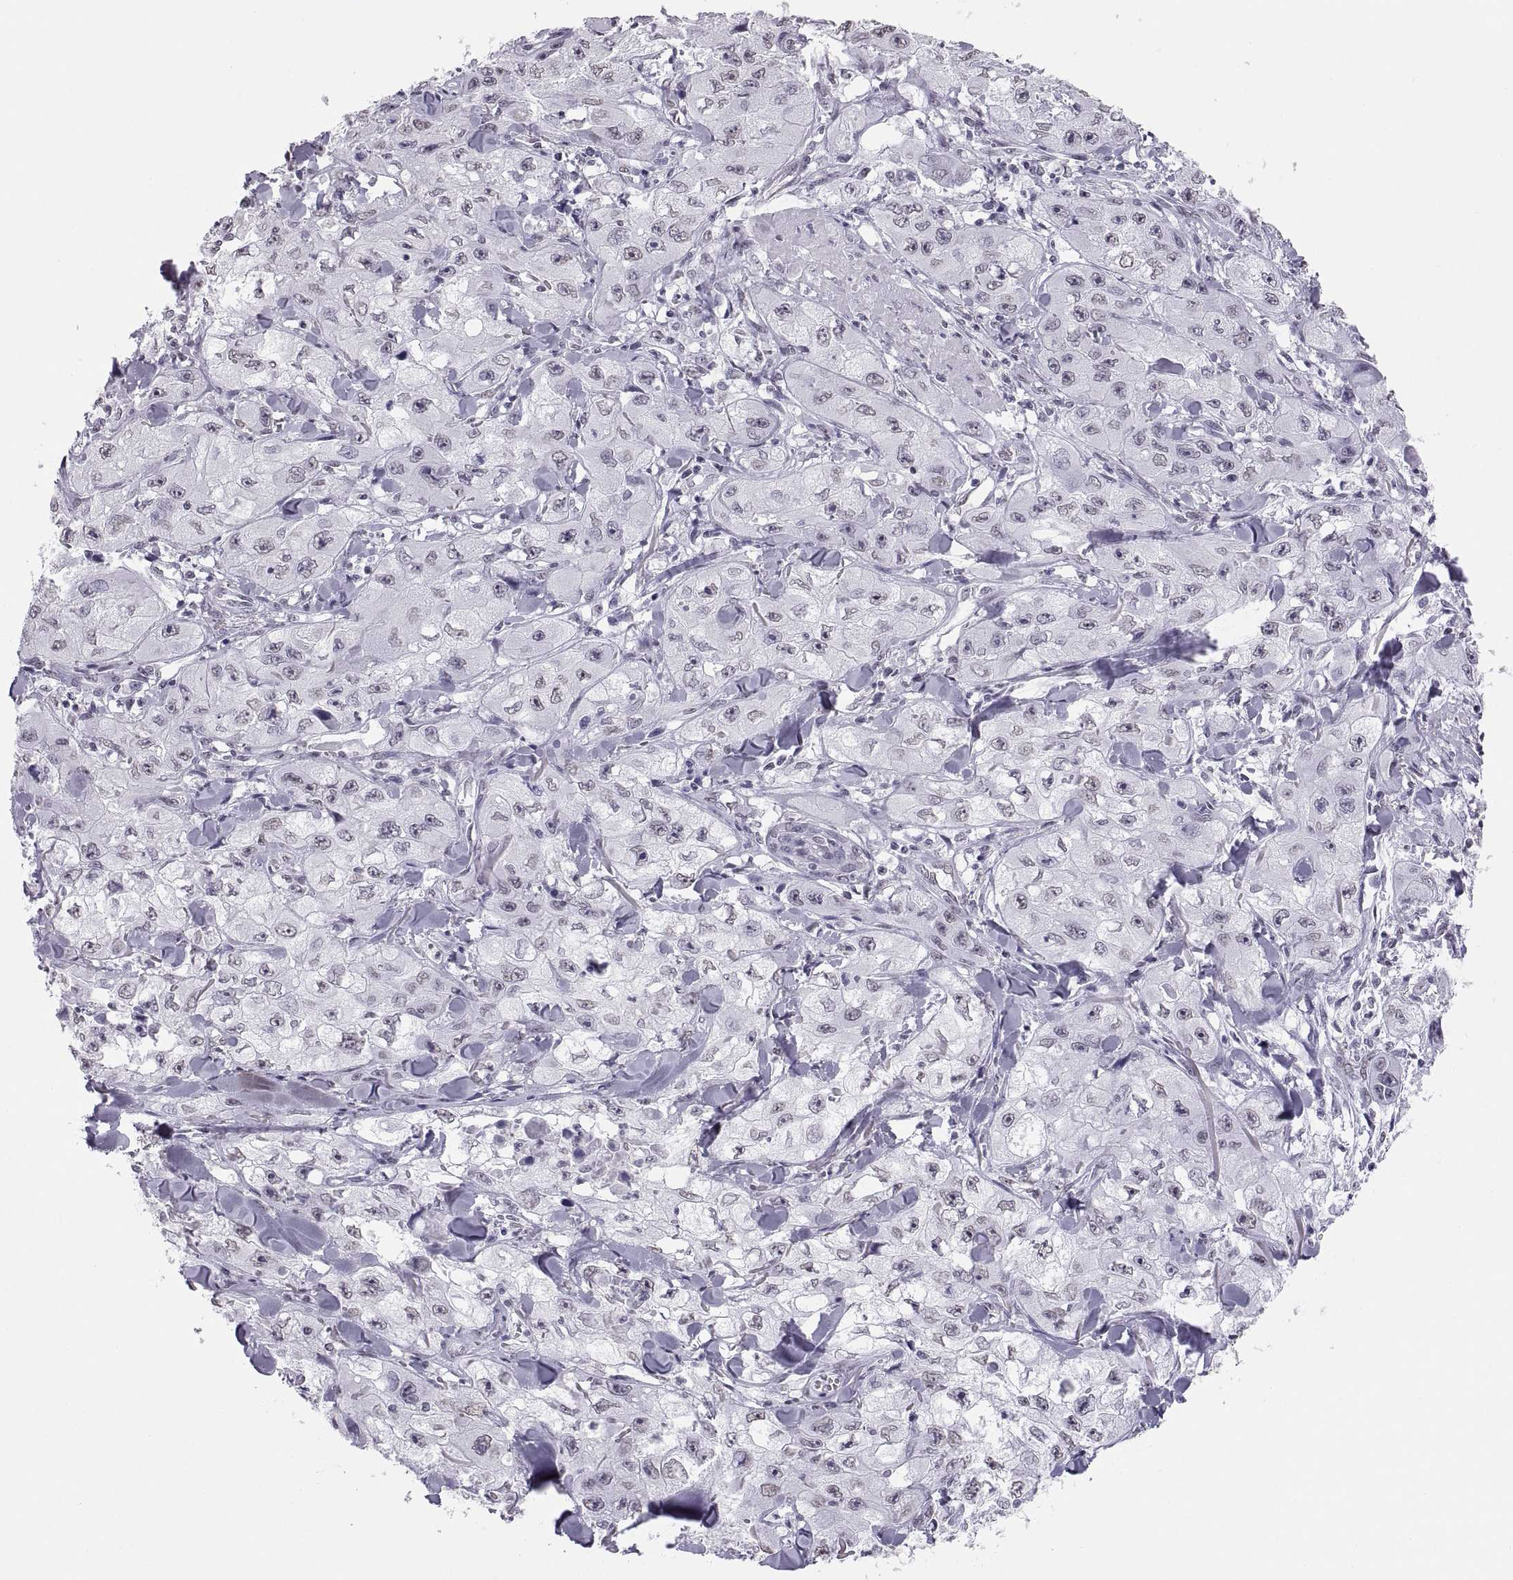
{"staining": {"intensity": "negative", "quantity": "none", "location": "none"}, "tissue": "skin cancer", "cell_type": "Tumor cells", "image_type": "cancer", "snomed": [{"axis": "morphology", "description": "Squamous cell carcinoma, NOS"}, {"axis": "topography", "description": "Skin"}, {"axis": "topography", "description": "Subcutis"}], "caption": "DAB immunohistochemical staining of human skin cancer (squamous cell carcinoma) displays no significant positivity in tumor cells. (DAB (3,3'-diaminobenzidine) immunohistochemistry, high magnification).", "gene": "CARTPT", "patient": {"sex": "male", "age": 73}}